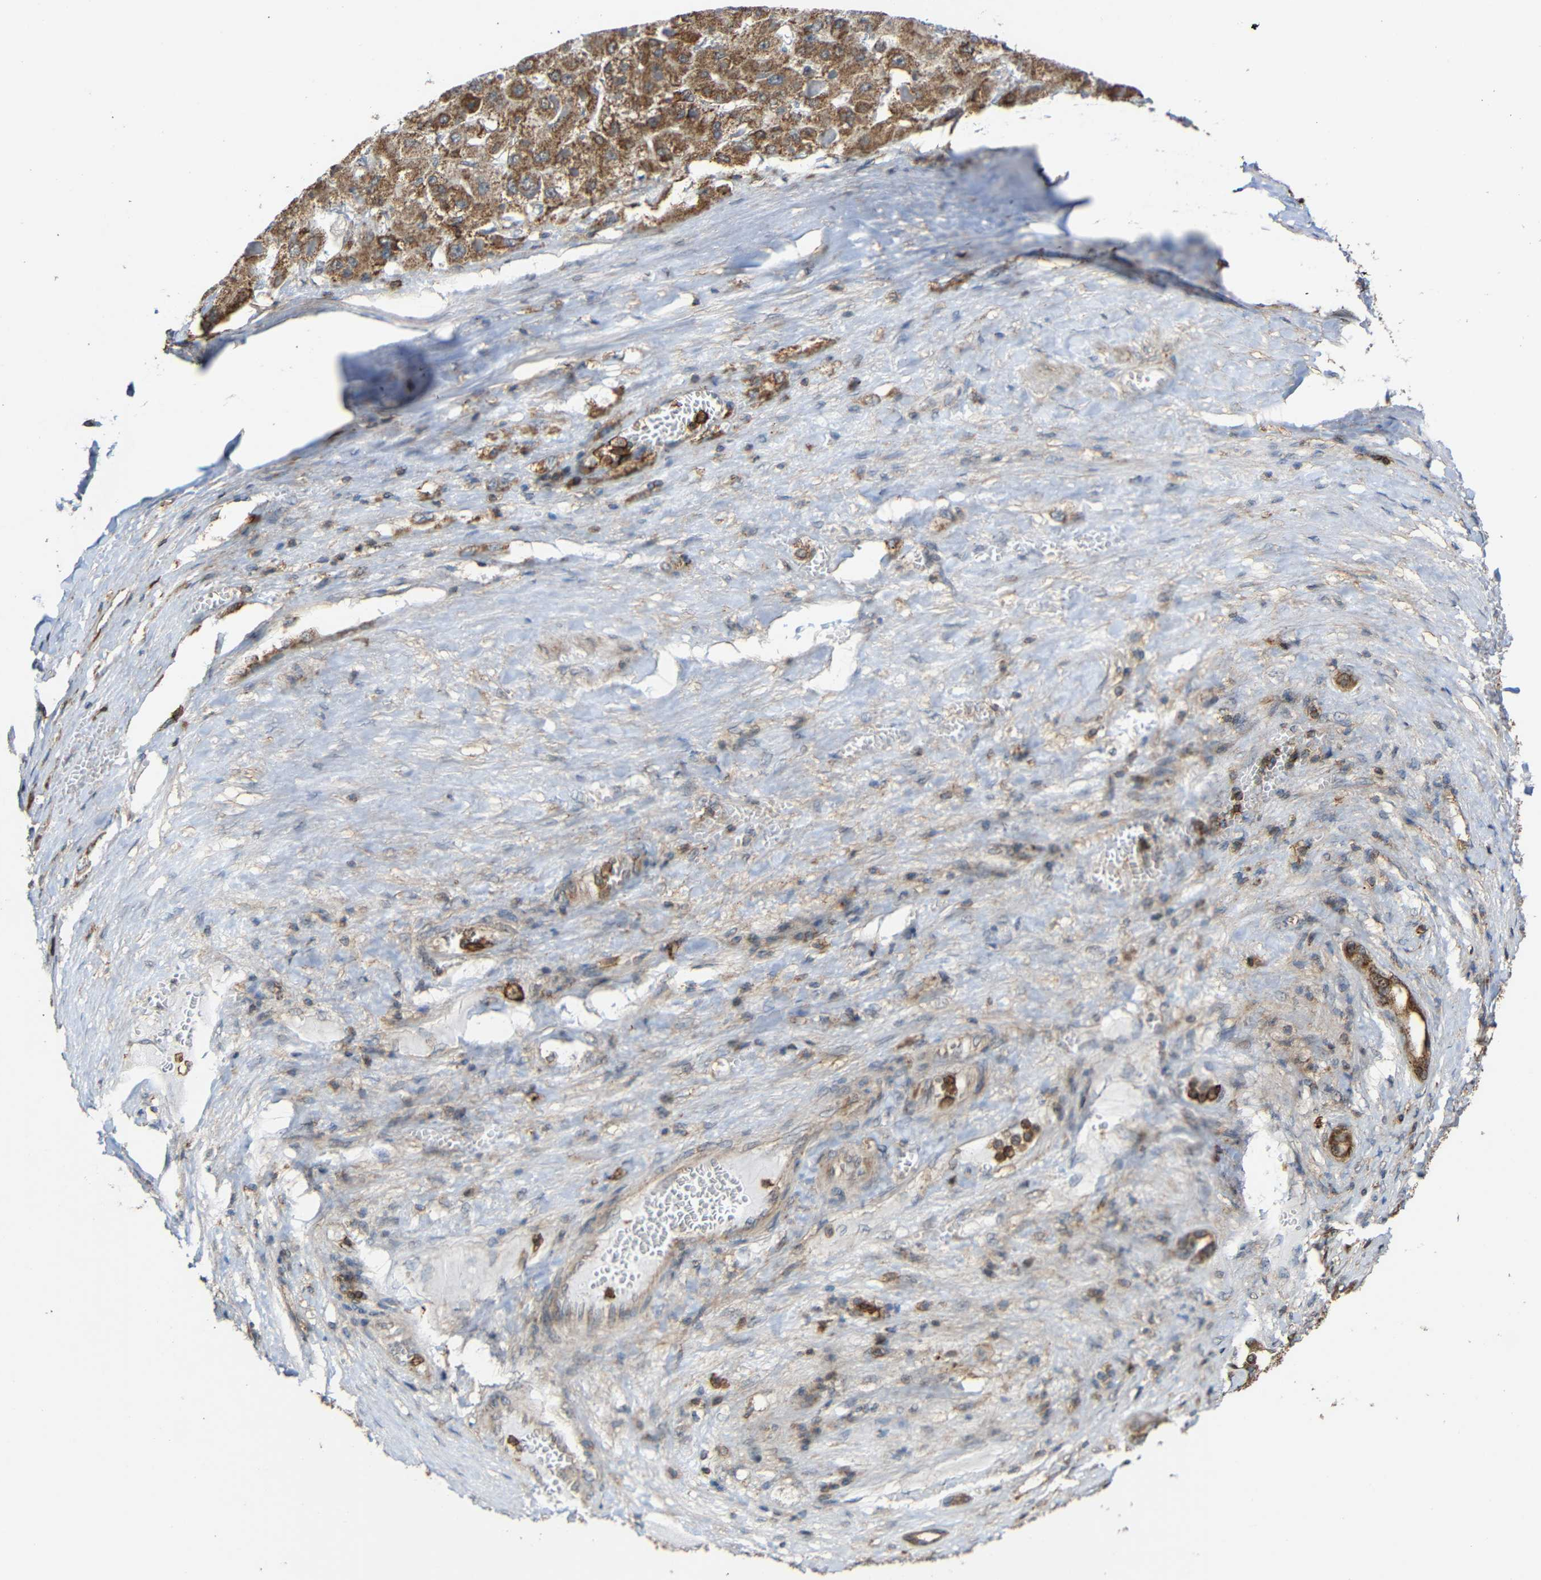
{"staining": {"intensity": "moderate", "quantity": ">75%", "location": "cytoplasmic/membranous"}, "tissue": "liver cancer", "cell_type": "Tumor cells", "image_type": "cancer", "snomed": [{"axis": "morphology", "description": "Carcinoma, Hepatocellular, NOS"}, {"axis": "topography", "description": "Liver"}], "caption": "An image showing moderate cytoplasmic/membranous staining in about >75% of tumor cells in liver cancer (hepatocellular carcinoma), as visualized by brown immunohistochemical staining.", "gene": "C1GALT1", "patient": {"sex": "female", "age": 73}}